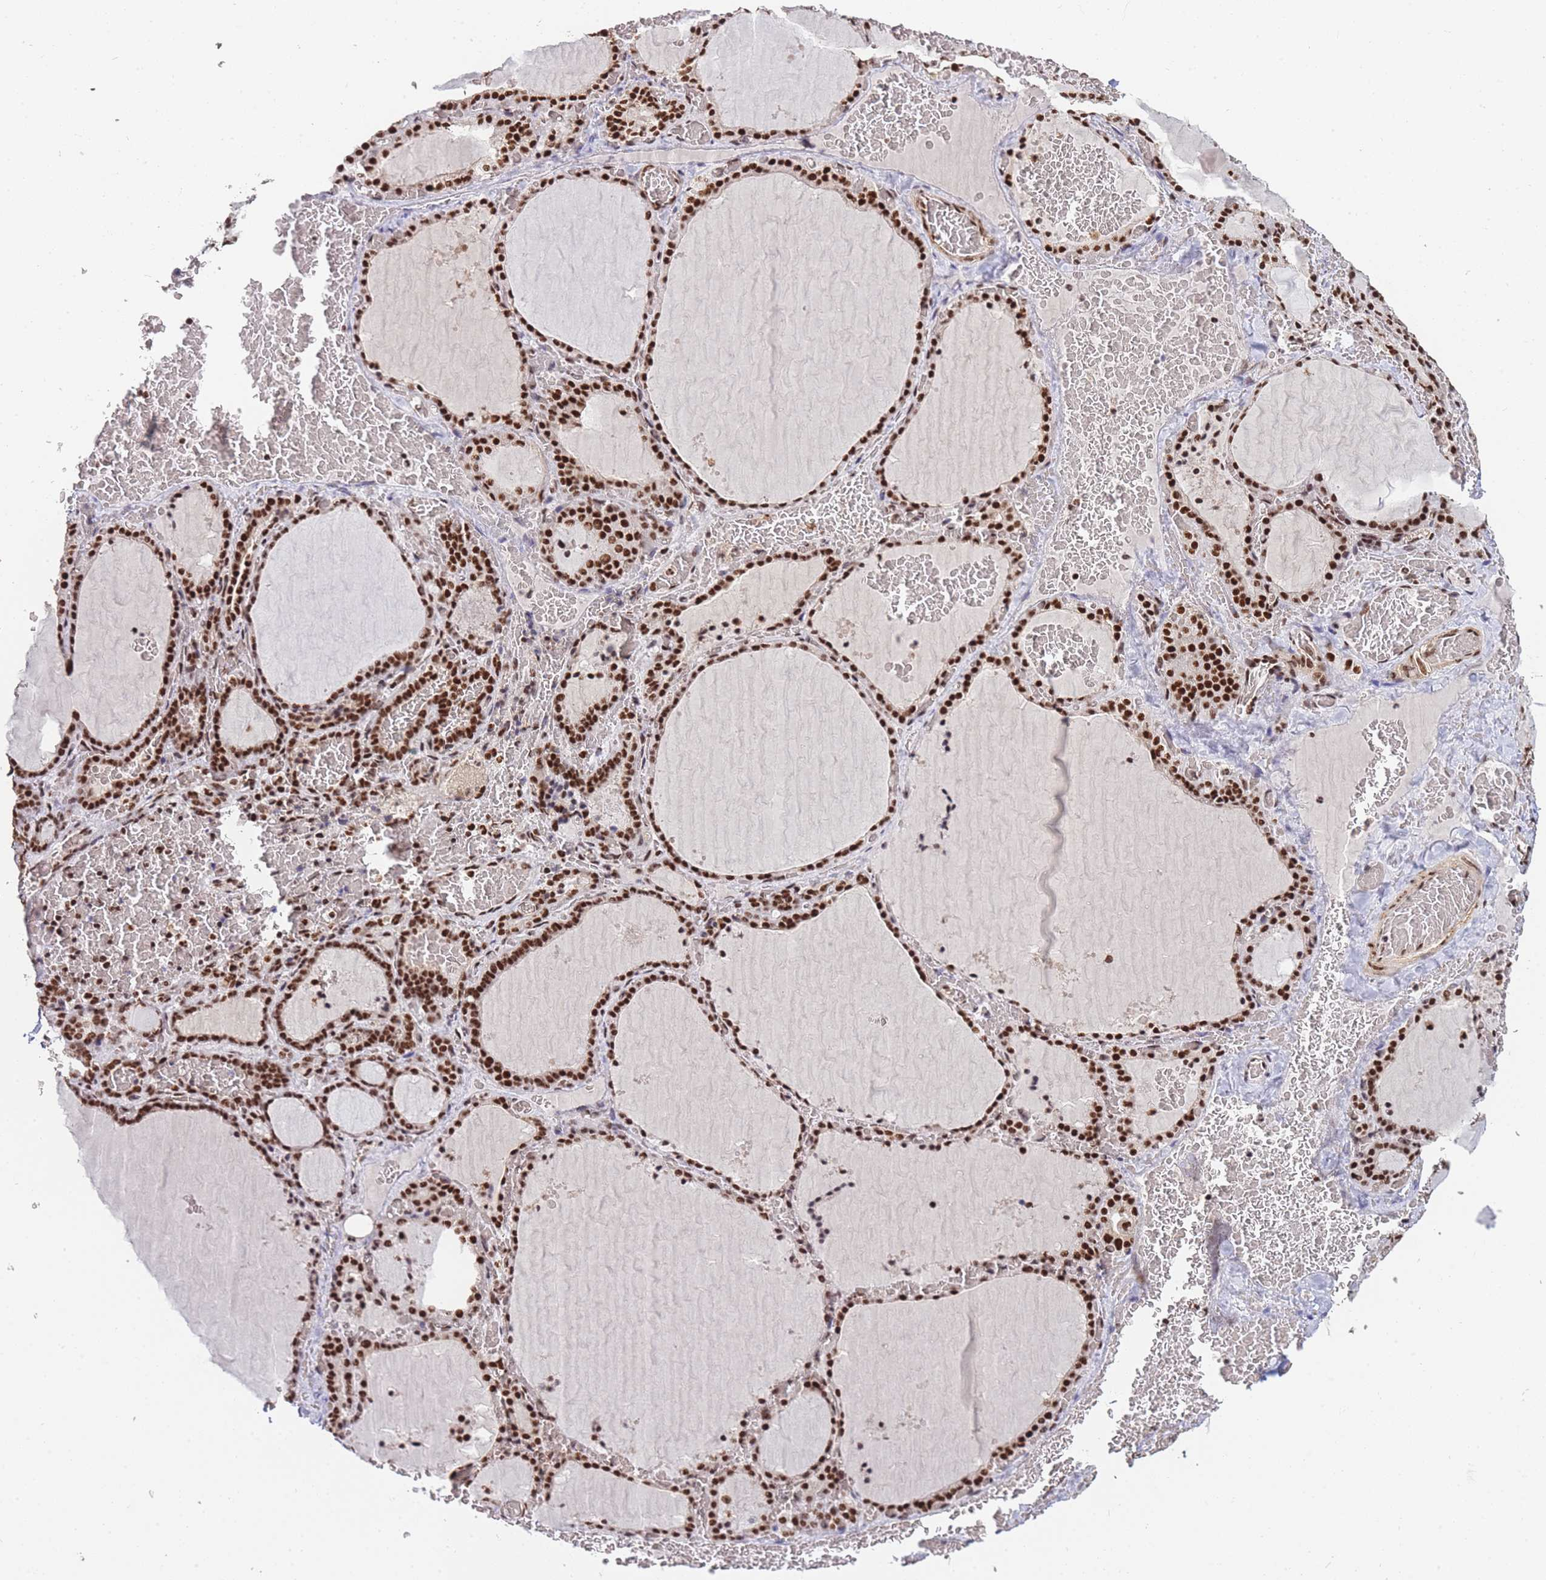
{"staining": {"intensity": "strong", "quantity": ">75%", "location": "nuclear"}, "tissue": "thyroid gland", "cell_type": "Glandular cells", "image_type": "normal", "snomed": [{"axis": "morphology", "description": "Normal tissue, NOS"}, {"axis": "topography", "description": "Thyroid gland"}], "caption": "IHC (DAB (3,3'-diaminobenzidine)) staining of unremarkable thyroid gland reveals strong nuclear protein positivity in approximately >75% of glandular cells.", "gene": "PRKDC", "patient": {"sex": "female", "age": 39}}